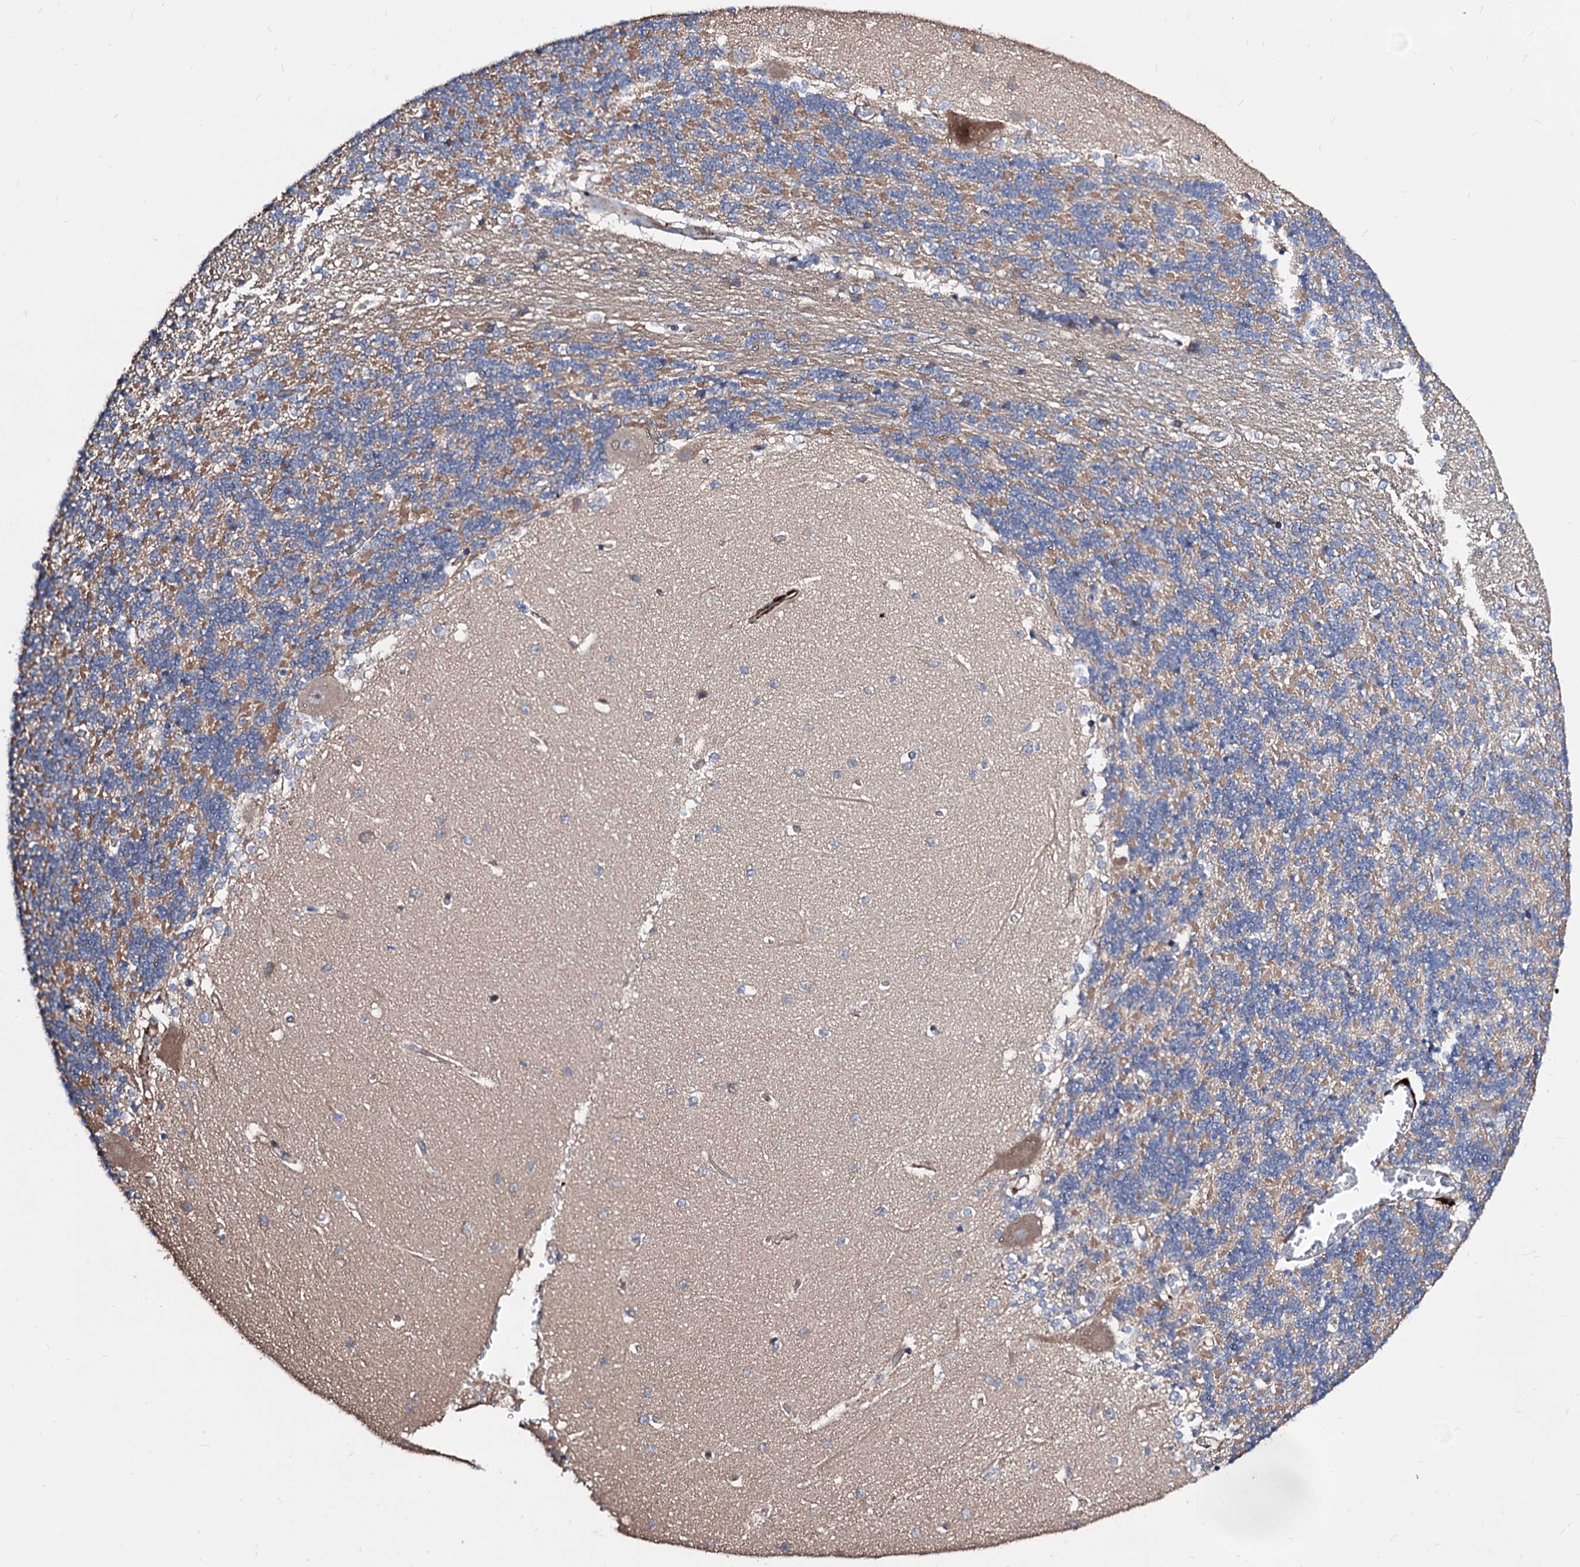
{"staining": {"intensity": "moderate", "quantity": "25%-75%", "location": "cytoplasmic/membranous"}, "tissue": "cerebellum", "cell_type": "Cells in granular layer", "image_type": "normal", "snomed": [{"axis": "morphology", "description": "Normal tissue, NOS"}, {"axis": "topography", "description": "Cerebellum"}], "caption": "Immunohistochemical staining of benign human cerebellum displays moderate cytoplasmic/membranous protein staining in approximately 25%-75% of cells in granular layer.", "gene": "WDR11", "patient": {"sex": "male", "age": 37}}